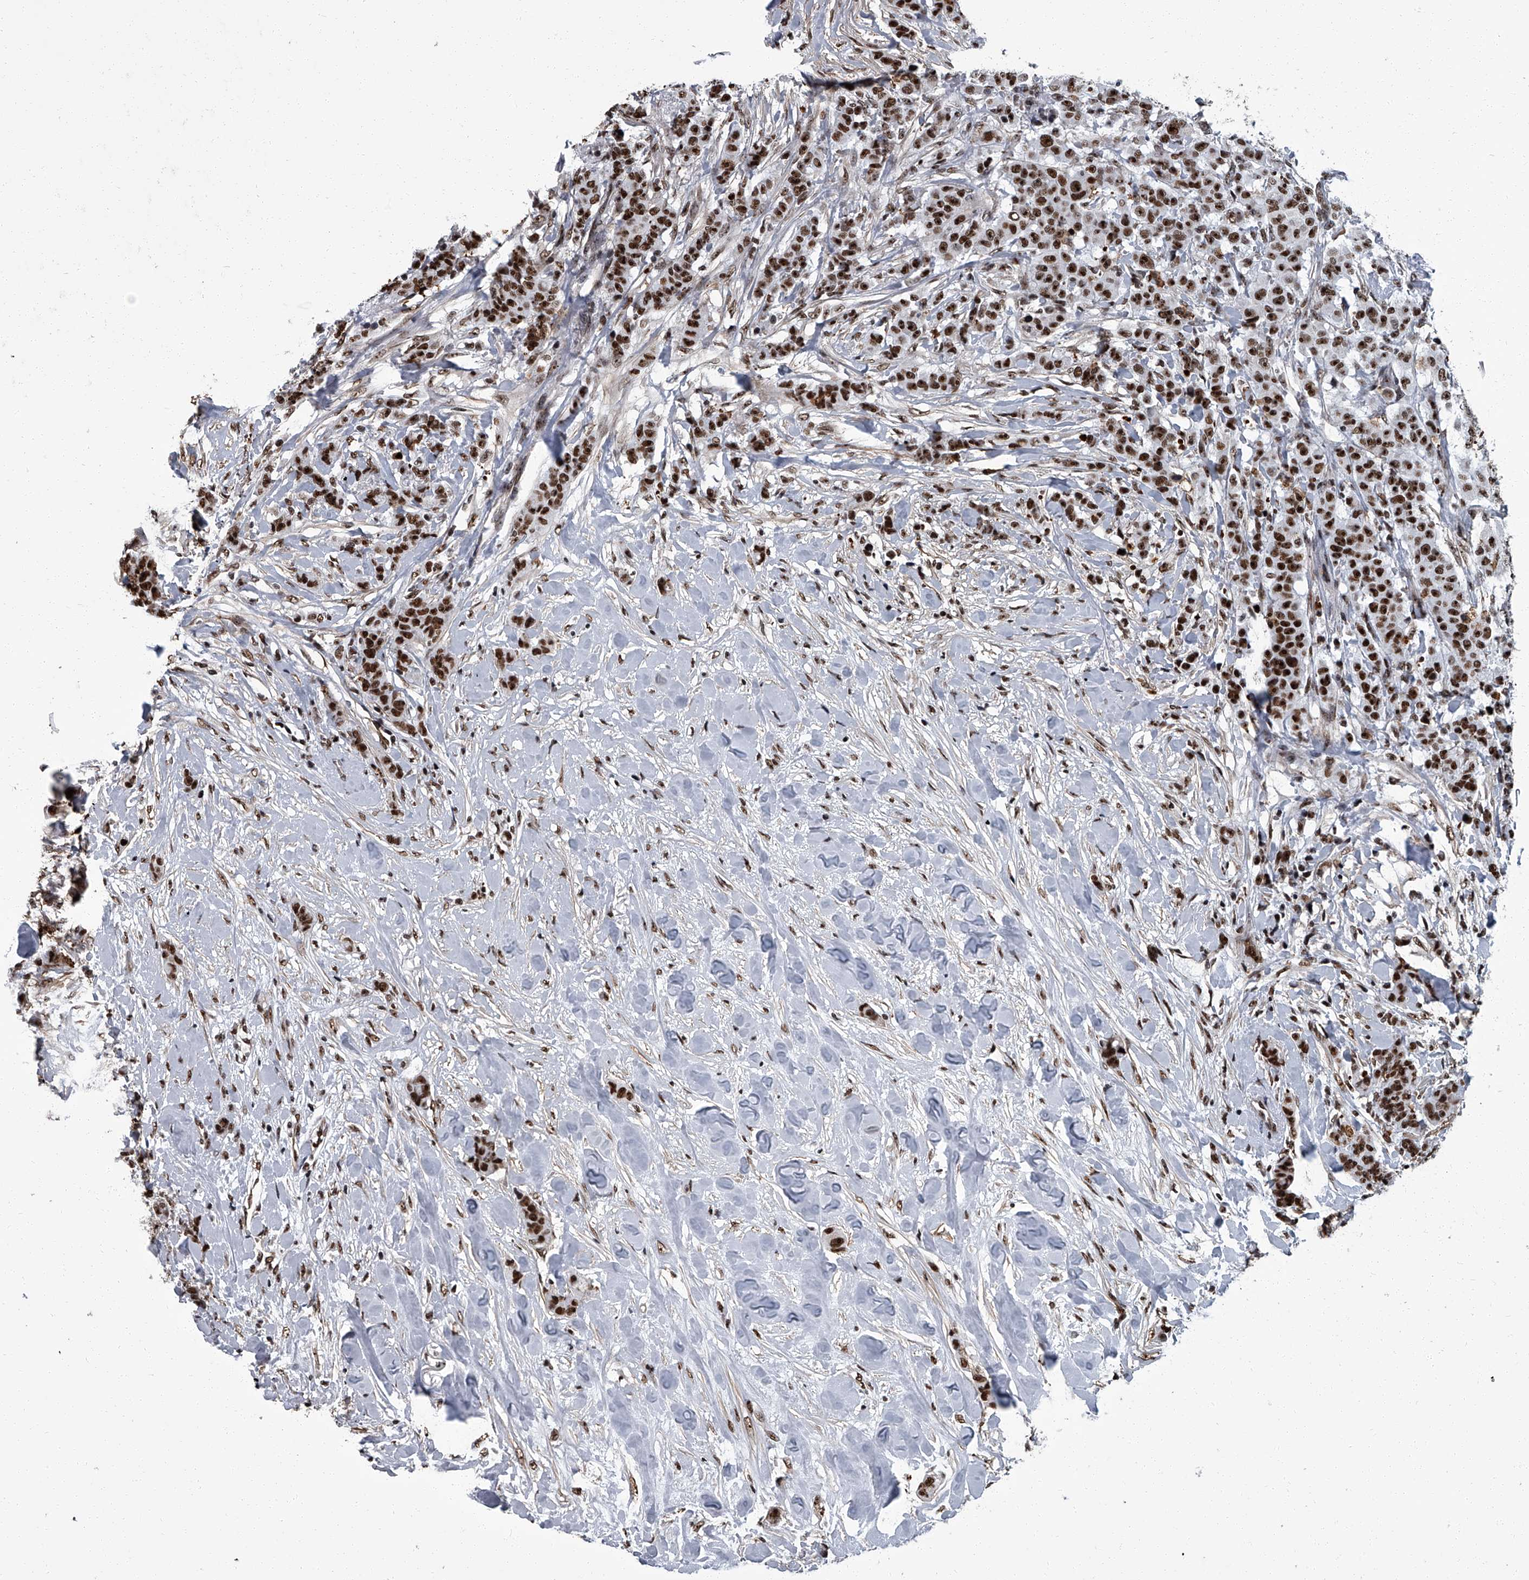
{"staining": {"intensity": "strong", "quantity": ">75%", "location": "nuclear"}, "tissue": "breast cancer", "cell_type": "Tumor cells", "image_type": "cancer", "snomed": [{"axis": "morphology", "description": "Duct carcinoma"}, {"axis": "topography", "description": "Breast"}], "caption": "Brown immunohistochemical staining in breast cancer reveals strong nuclear staining in approximately >75% of tumor cells.", "gene": "ZNF518B", "patient": {"sex": "female", "age": 40}}